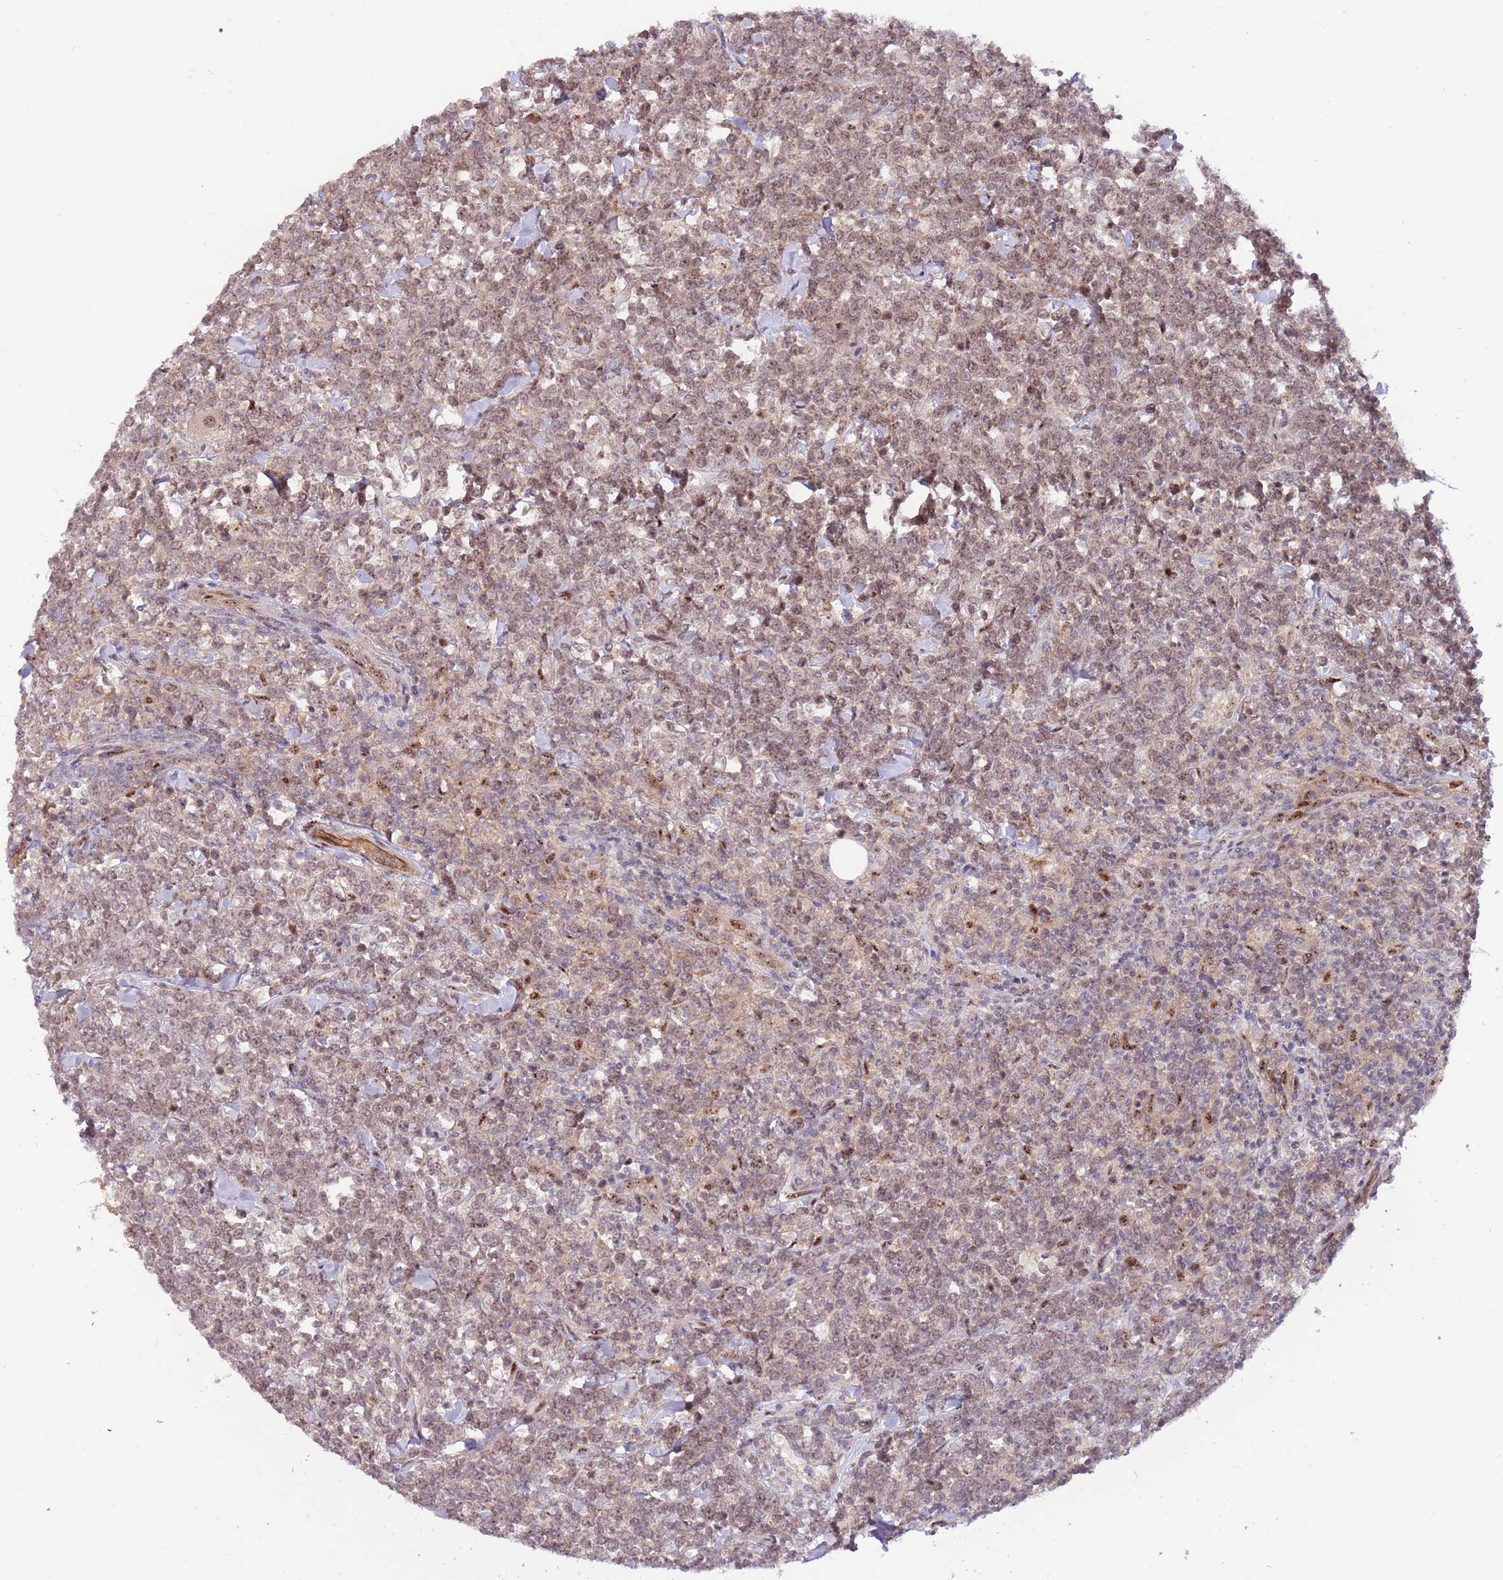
{"staining": {"intensity": "moderate", "quantity": "25%-75%", "location": "nuclear"}, "tissue": "lymphoma", "cell_type": "Tumor cells", "image_type": "cancer", "snomed": [{"axis": "morphology", "description": "Malignant lymphoma, non-Hodgkin's type, High grade"}, {"axis": "topography", "description": "Small intestine"}, {"axis": "topography", "description": "Colon"}], "caption": "A brown stain highlights moderate nuclear staining of a protein in human high-grade malignant lymphoma, non-Hodgkin's type tumor cells.", "gene": "PRR16", "patient": {"sex": "male", "age": 8}}